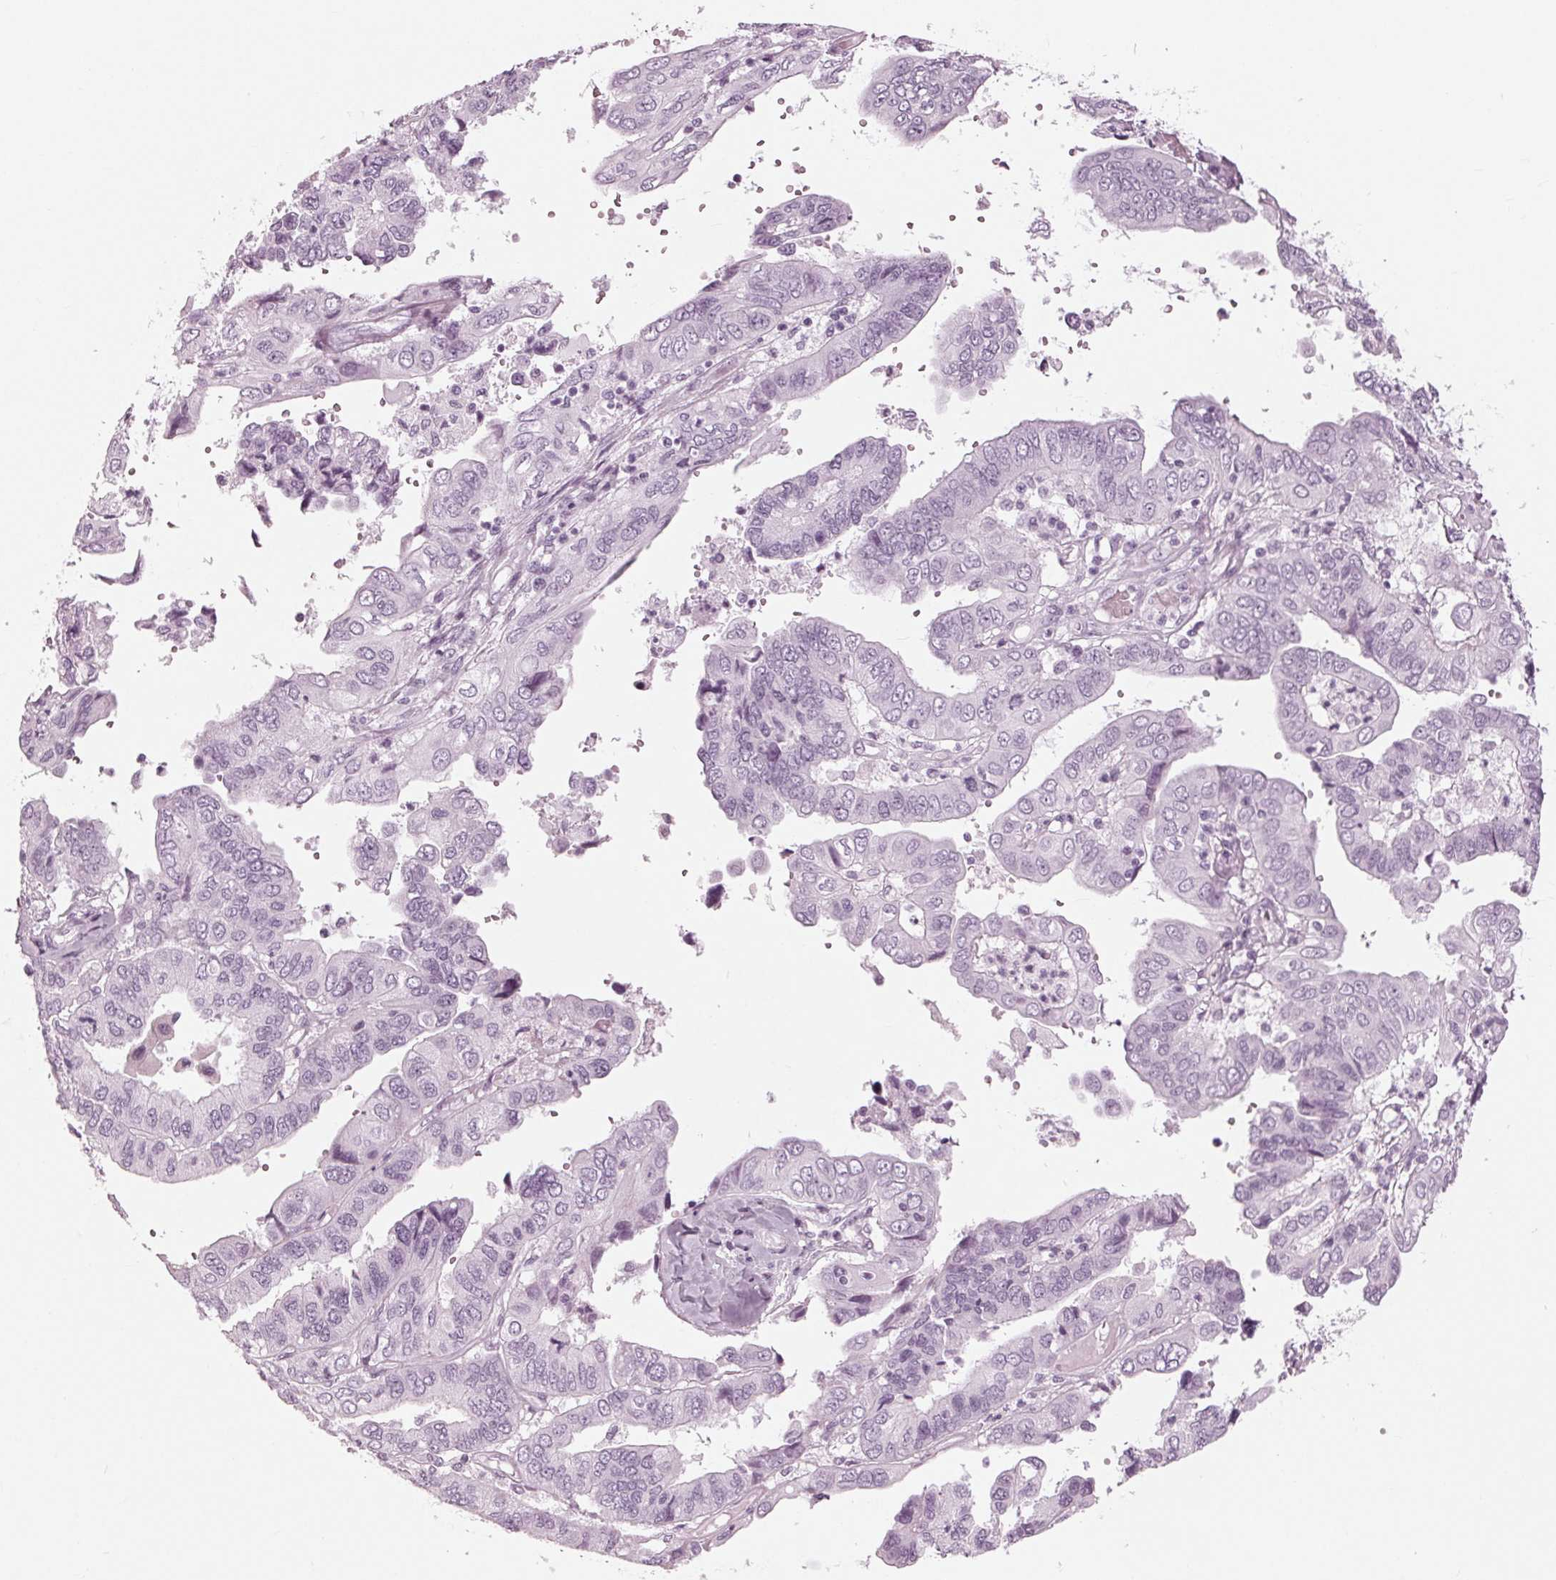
{"staining": {"intensity": "negative", "quantity": "none", "location": "none"}, "tissue": "ovarian cancer", "cell_type": "Tumor cells", "image_type": "cancer", "snomed": [{"axis": "morphology", "description": "Cystadenocarcinoma, serous, NOS"}, {"axis": "topography", "description": "Ovary"}], "caption": "The micrograph exhibits no staining of tumor cells in ovarian cancer (serous cystadenocarcinoma).", "gene": "KRT28", "patient": {"sex": "female", "age": 79}}